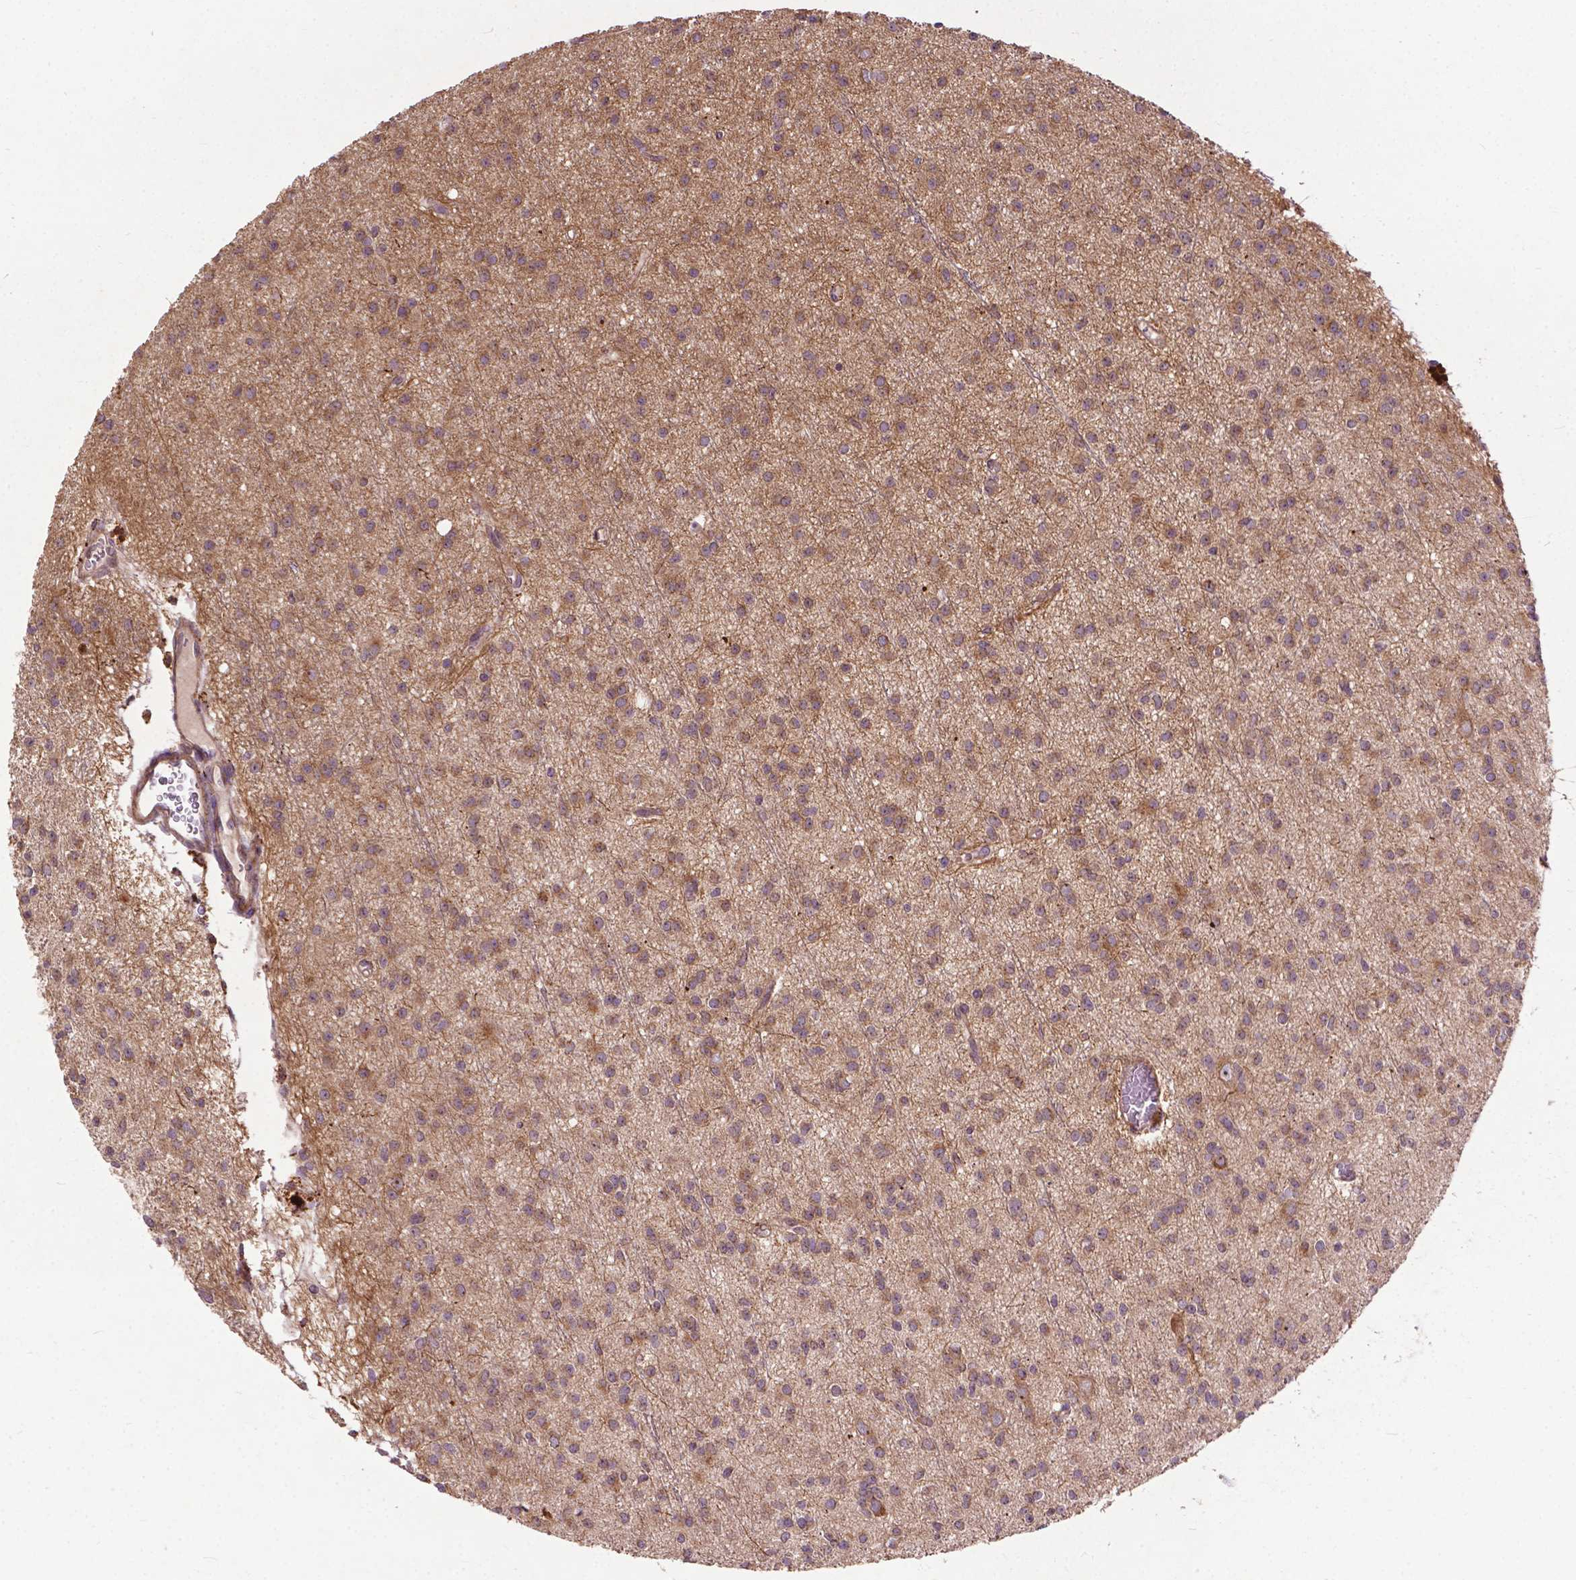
{"staining": {"intensity": "moderate", "quantity": "25%-75%", "location": "cytoplasmic/membranous"}, "tissue": "glioma", "cell_type": "Tumor cells", "image_type": "cancer", "snomed": [{"axis": "morphology", "description": "Glioma, malignant, Low grade"}, {"axis": "topography", "description": "Brain"}], "caption": "Malignant glioma (low-grade) stained for a protein (brown) exhibits moderate cytoplasmic/membranous positive staining in approximately 25%-75% of tumor cells.", "gene": "PARP3", "patient": {"sex": "male", "age": 27}}